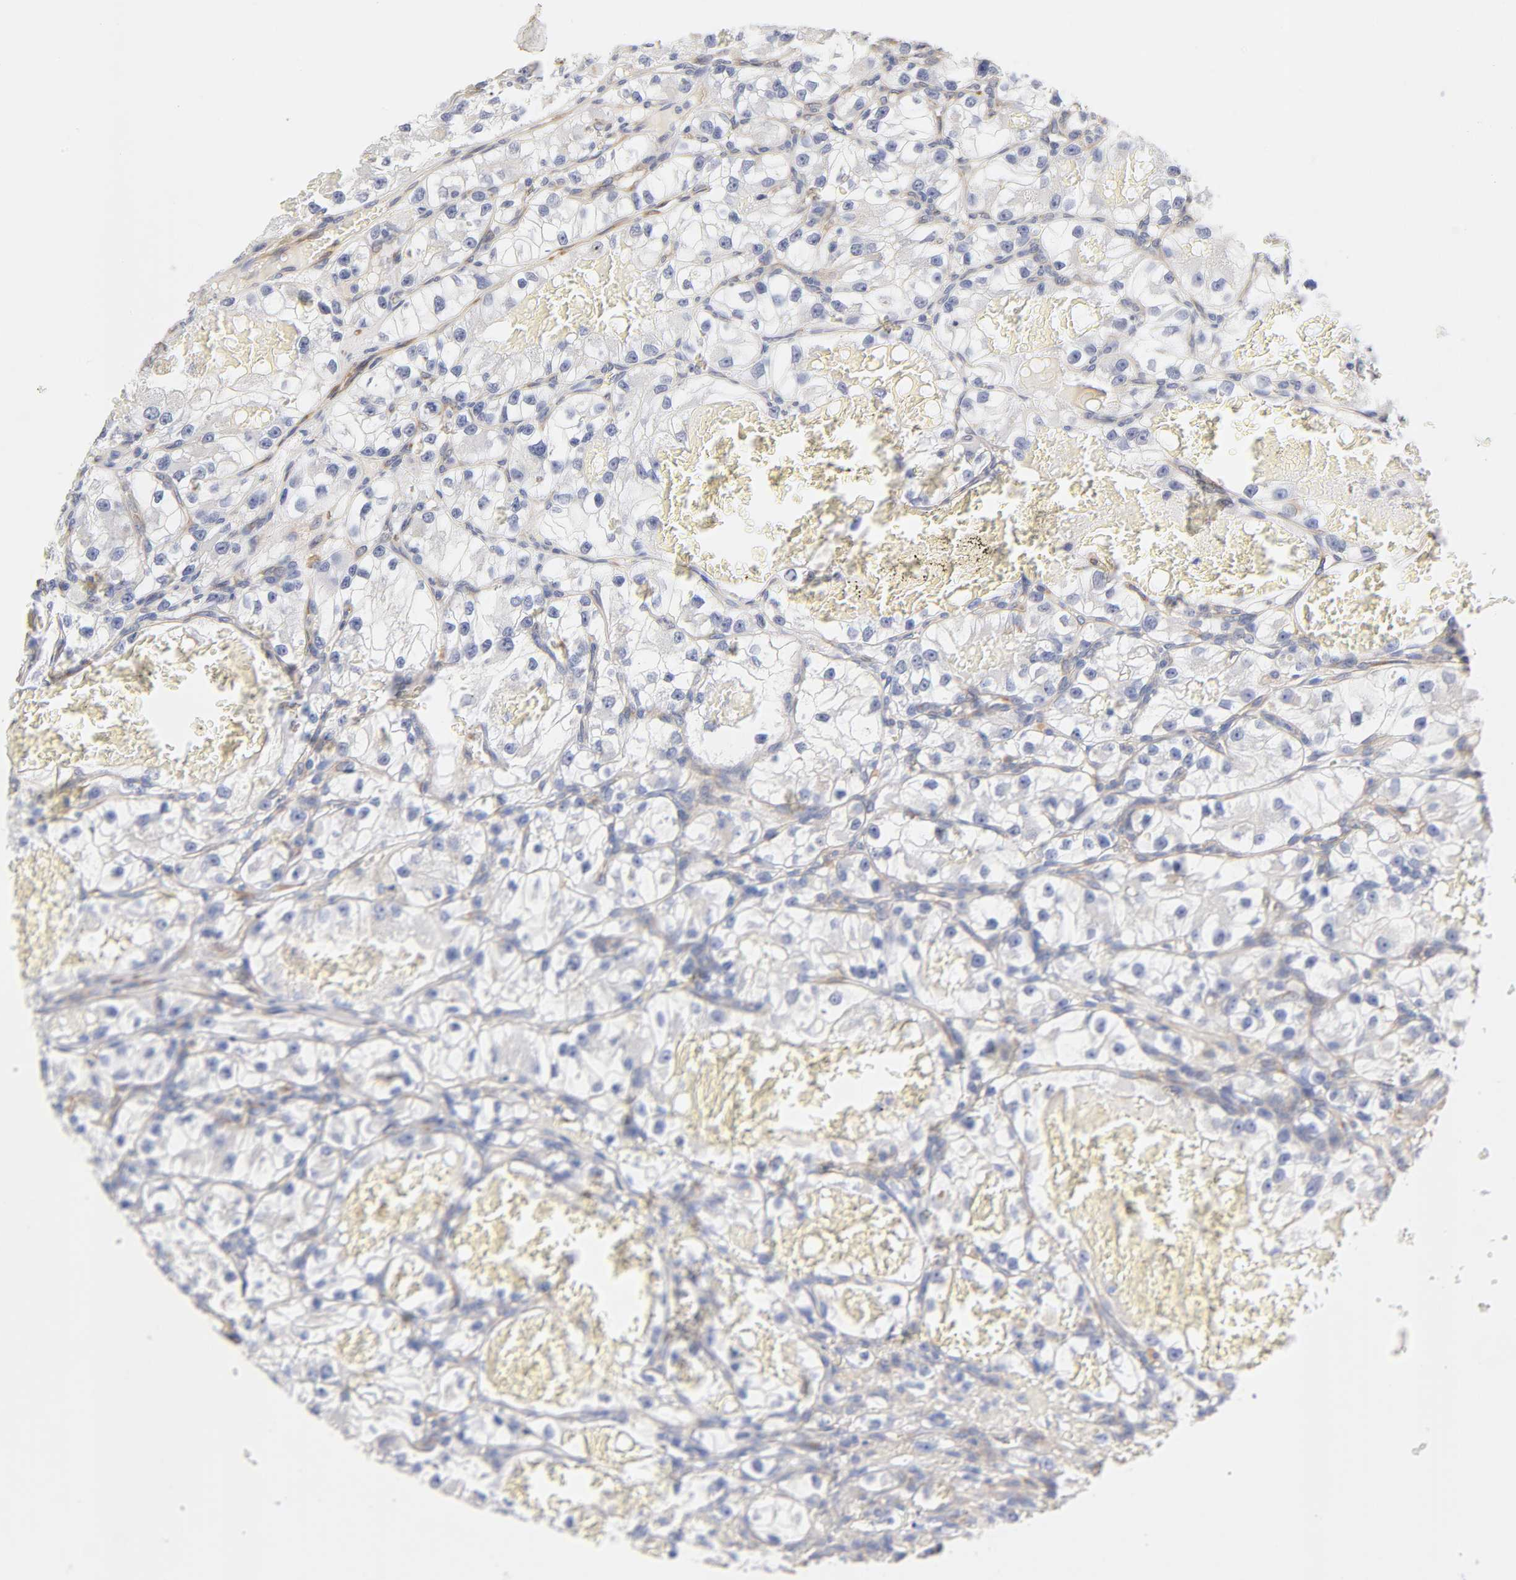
{"staining": {"intensity": "negative", "quantity": "none", "location": "none"}, "tissue": "renal cancer", "cell_type": "Tumor cells", "image_type": "cancer", "snomed": [{"axis": "morphology", "description": "Adenocarcinoma, NOS"}, {"axis": "topography", "description": "Kidney"}], "caption": "This is an immunohistochemistry (IHC) image of human renal cancer (adenocarcinoma). There is no positivity in tumor cells.", "gene": "LAMB1", "patient": {"sex": "female", "age": 57}}